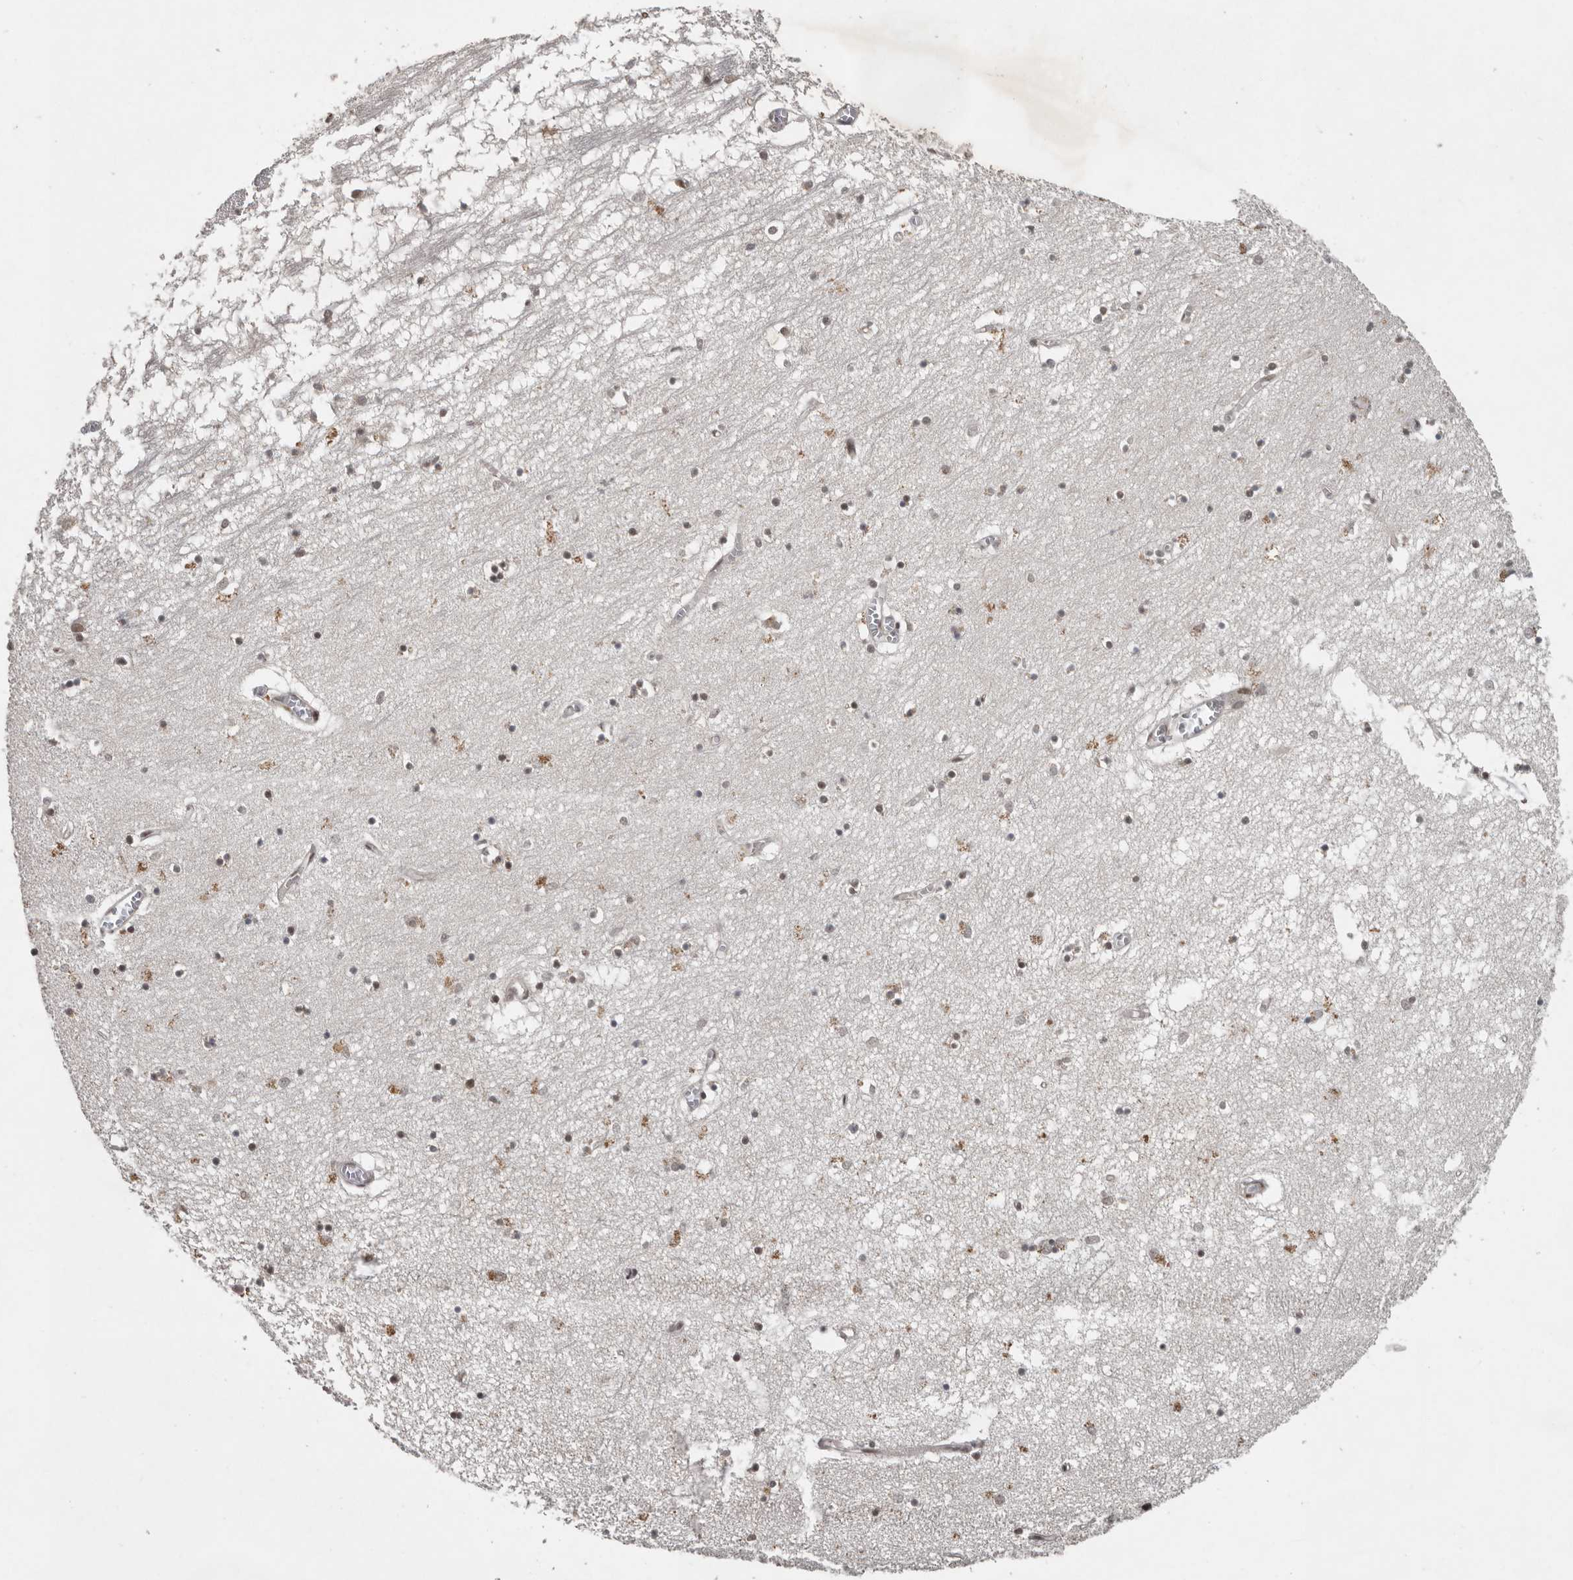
{"staining": {"intensity": "negative", "quantity": "none", "location": "none"}, "tissue": "hippocampus", "cell_type": "Glial cells", "image_type": "normal", "snomed": [{"axis": "morphology", "description": "Normal tissue, NOS"}, {"axis": "topography", "description": "Hippocampus"}], "caption": "This image is of unremarkable hippocampus stained with IHC to label a protein in brown with the nuclei are counter-stained blue. There is no staining in glial cells.", "gene": "CDC27", "patient": {"sex": "male", "age": 70}}